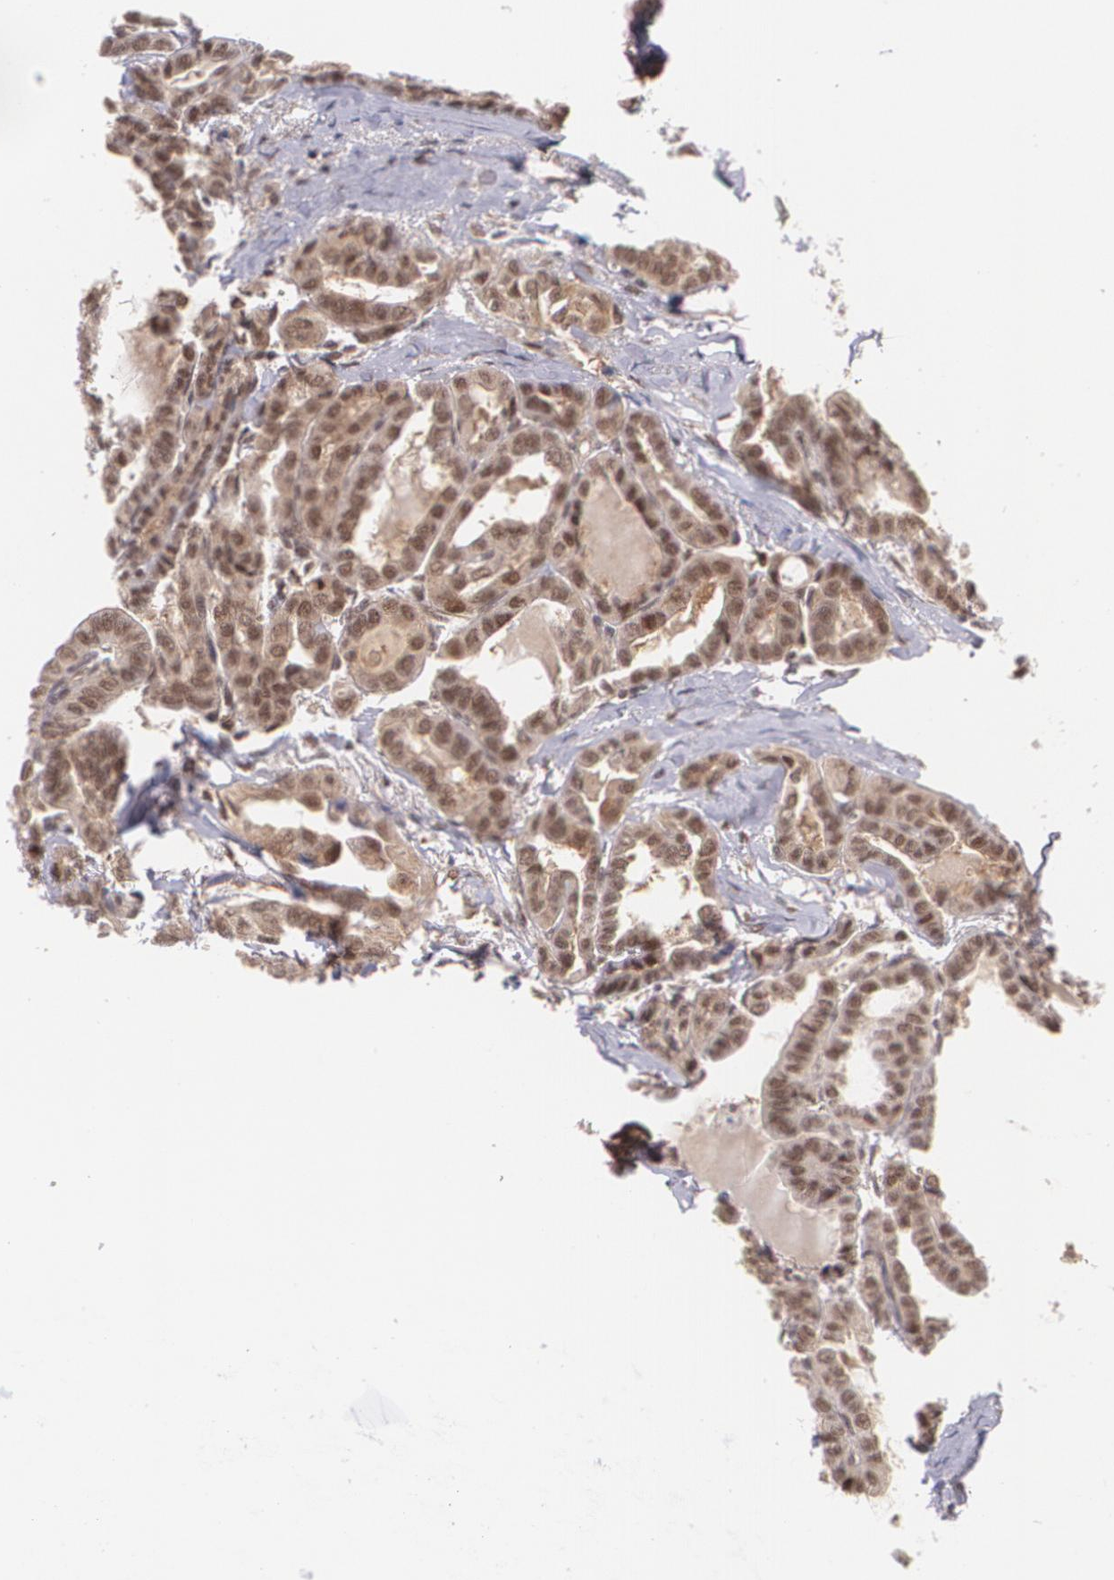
{"staining": {"intensity": "weak", "quantity": ">75%", "location": "cytoplasmic/membranous,nuclear"}, "tissue": "thyroid cancer", "cell_type": "Tumor cells", "image_type": "cancer", "snomed": [{"axis": "morphology", "description": "Carcinoma, NOS"}, {"axis": "topography", "description": "Thyroid gland"}], "caption": "Weak cytoplasmic/membranous and nuclear expression is appreciated in approximately >75% of tumor cells in thyroid cancer.", "gene": "CUL2", "patient": {"sex": "female", "age": 91}}